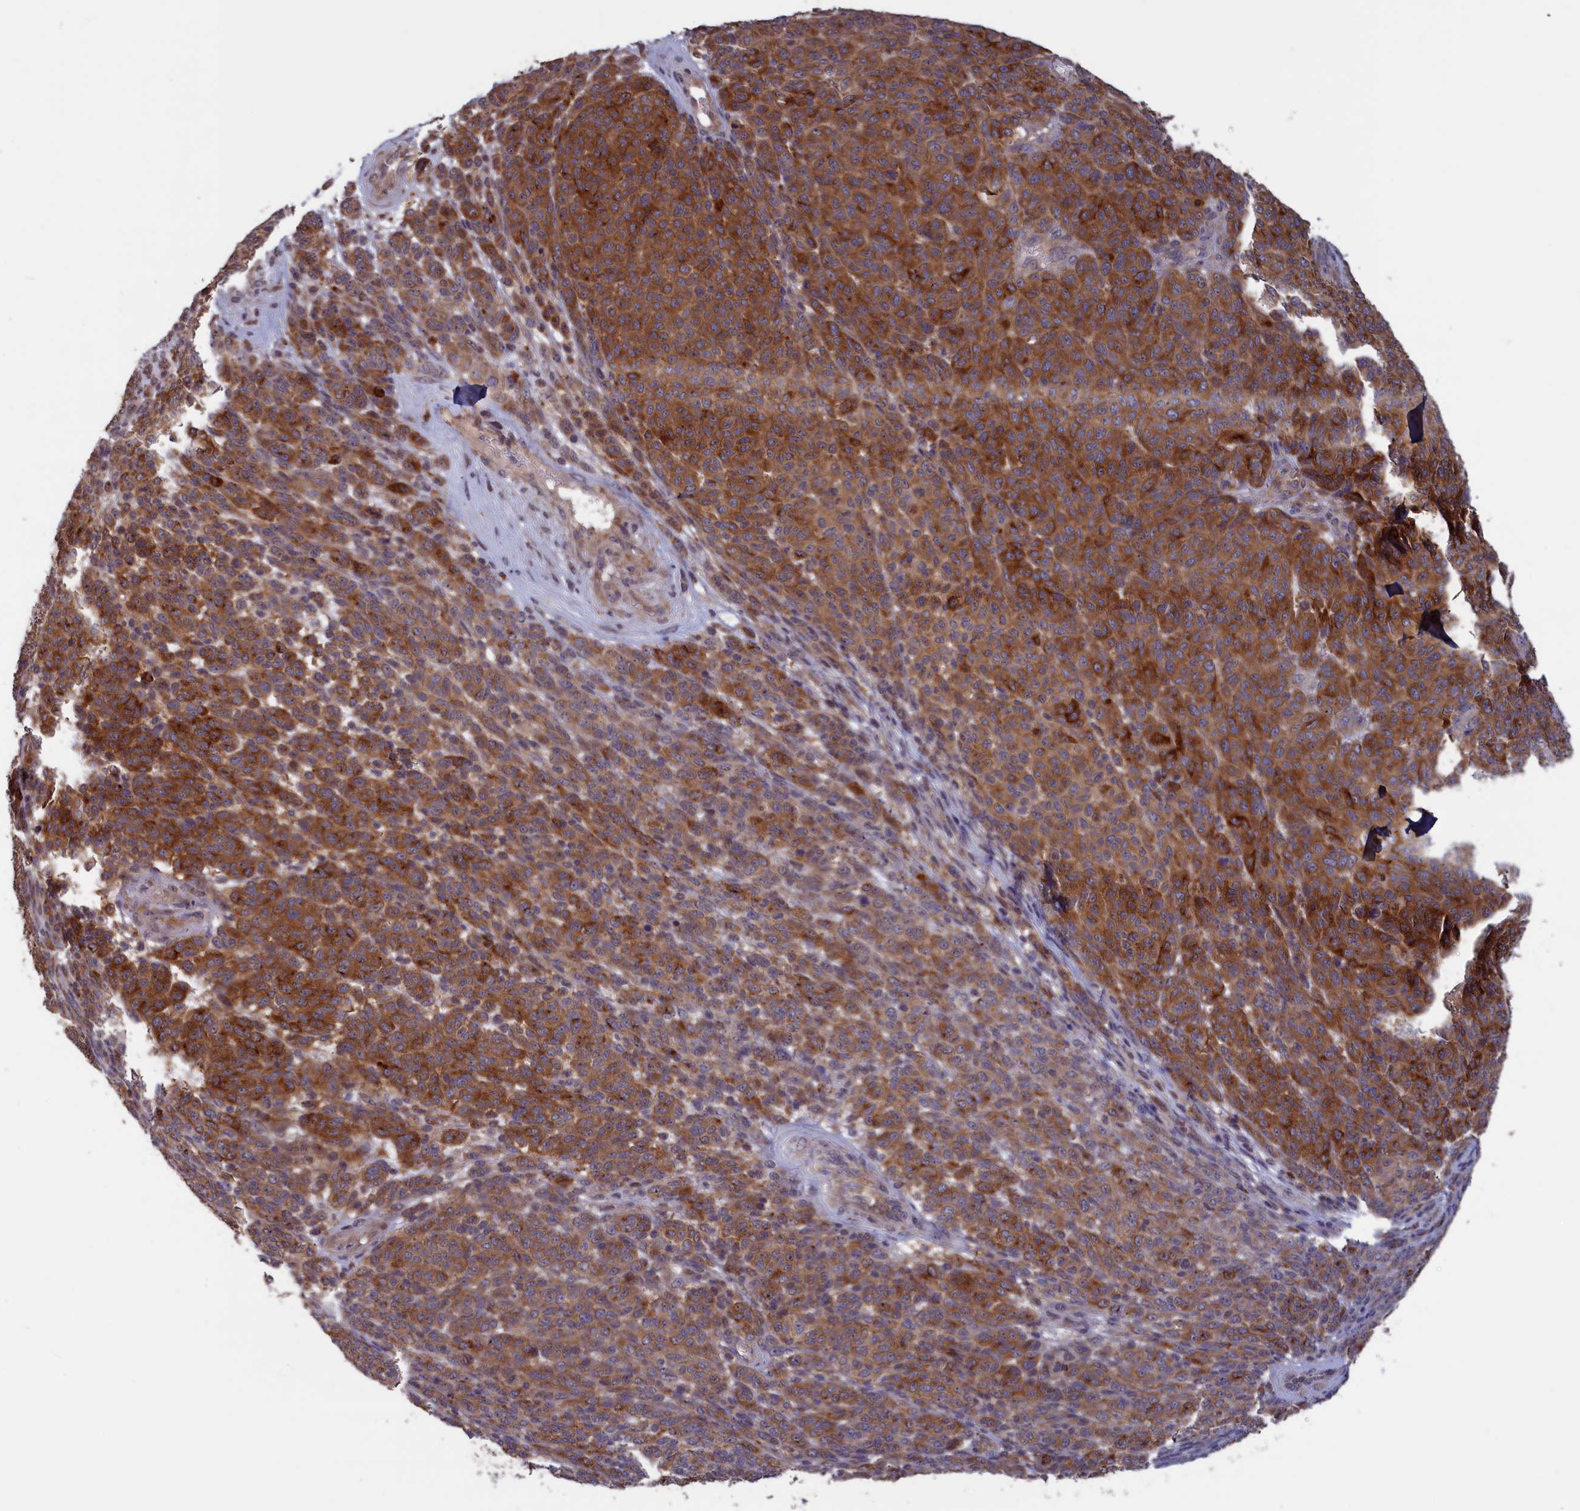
{"staining": {"intensity": "moderate", "quantity": ">75%", "location": "cytoplasmic/membranous"}, "tissue": "melanoma", "cell_type": "Tumor cells", "image_type": "cancer", "snomed": [{"axis": "morphology", "description": "Malignant melanoma, NOS"}, {"axis": "topography", "description": "Skin"}], "caption": "Protein analysis of malignant melanoma tissue exhibits moderate cytoplasmic/membranous expression in approximately >75% of tumor cells.", "gene": "CACTIN", "patient": {"sex": "male", "age": 49}}